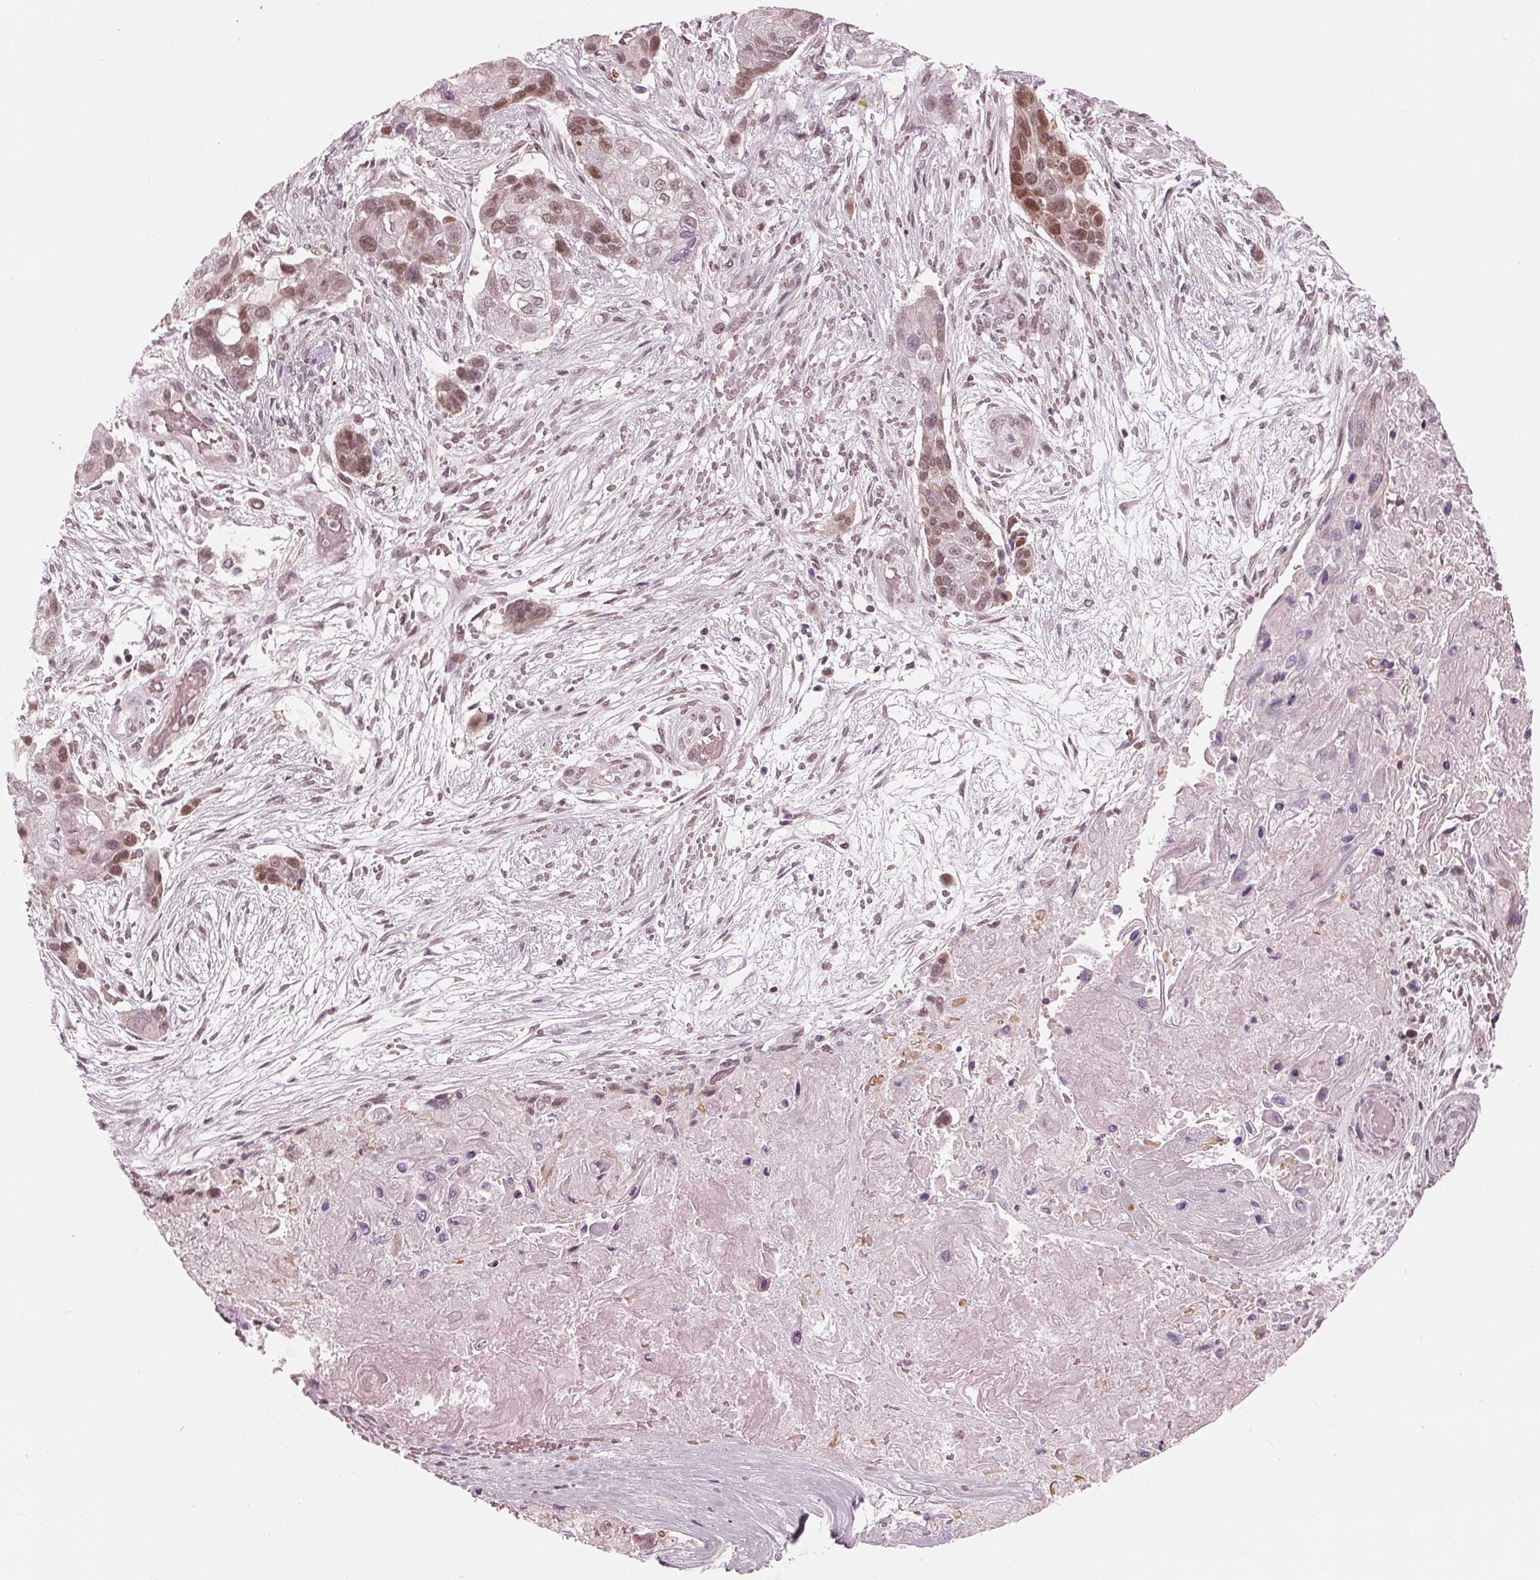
{"staining": {"intensity": "moderate", "quantity": "<25%", "location": "nuclear"}, "tissue": "lung cancer", "cell_type": "Tumor cells", "image_type": "cancer", "snomed": [{"axis": "morphology", "description": "Squamous cell carcinoma, NOS"}, {"axis": "topography", "description": "Lung"}], "caption": "Lung squamous cell carcinoma tissue displays moderate nuclear staining in about <25% of tumor cells, visualized by immunohistochemistry.", "gene": "DNMT3L", "patient": {"sex": "male", "age": 69}}